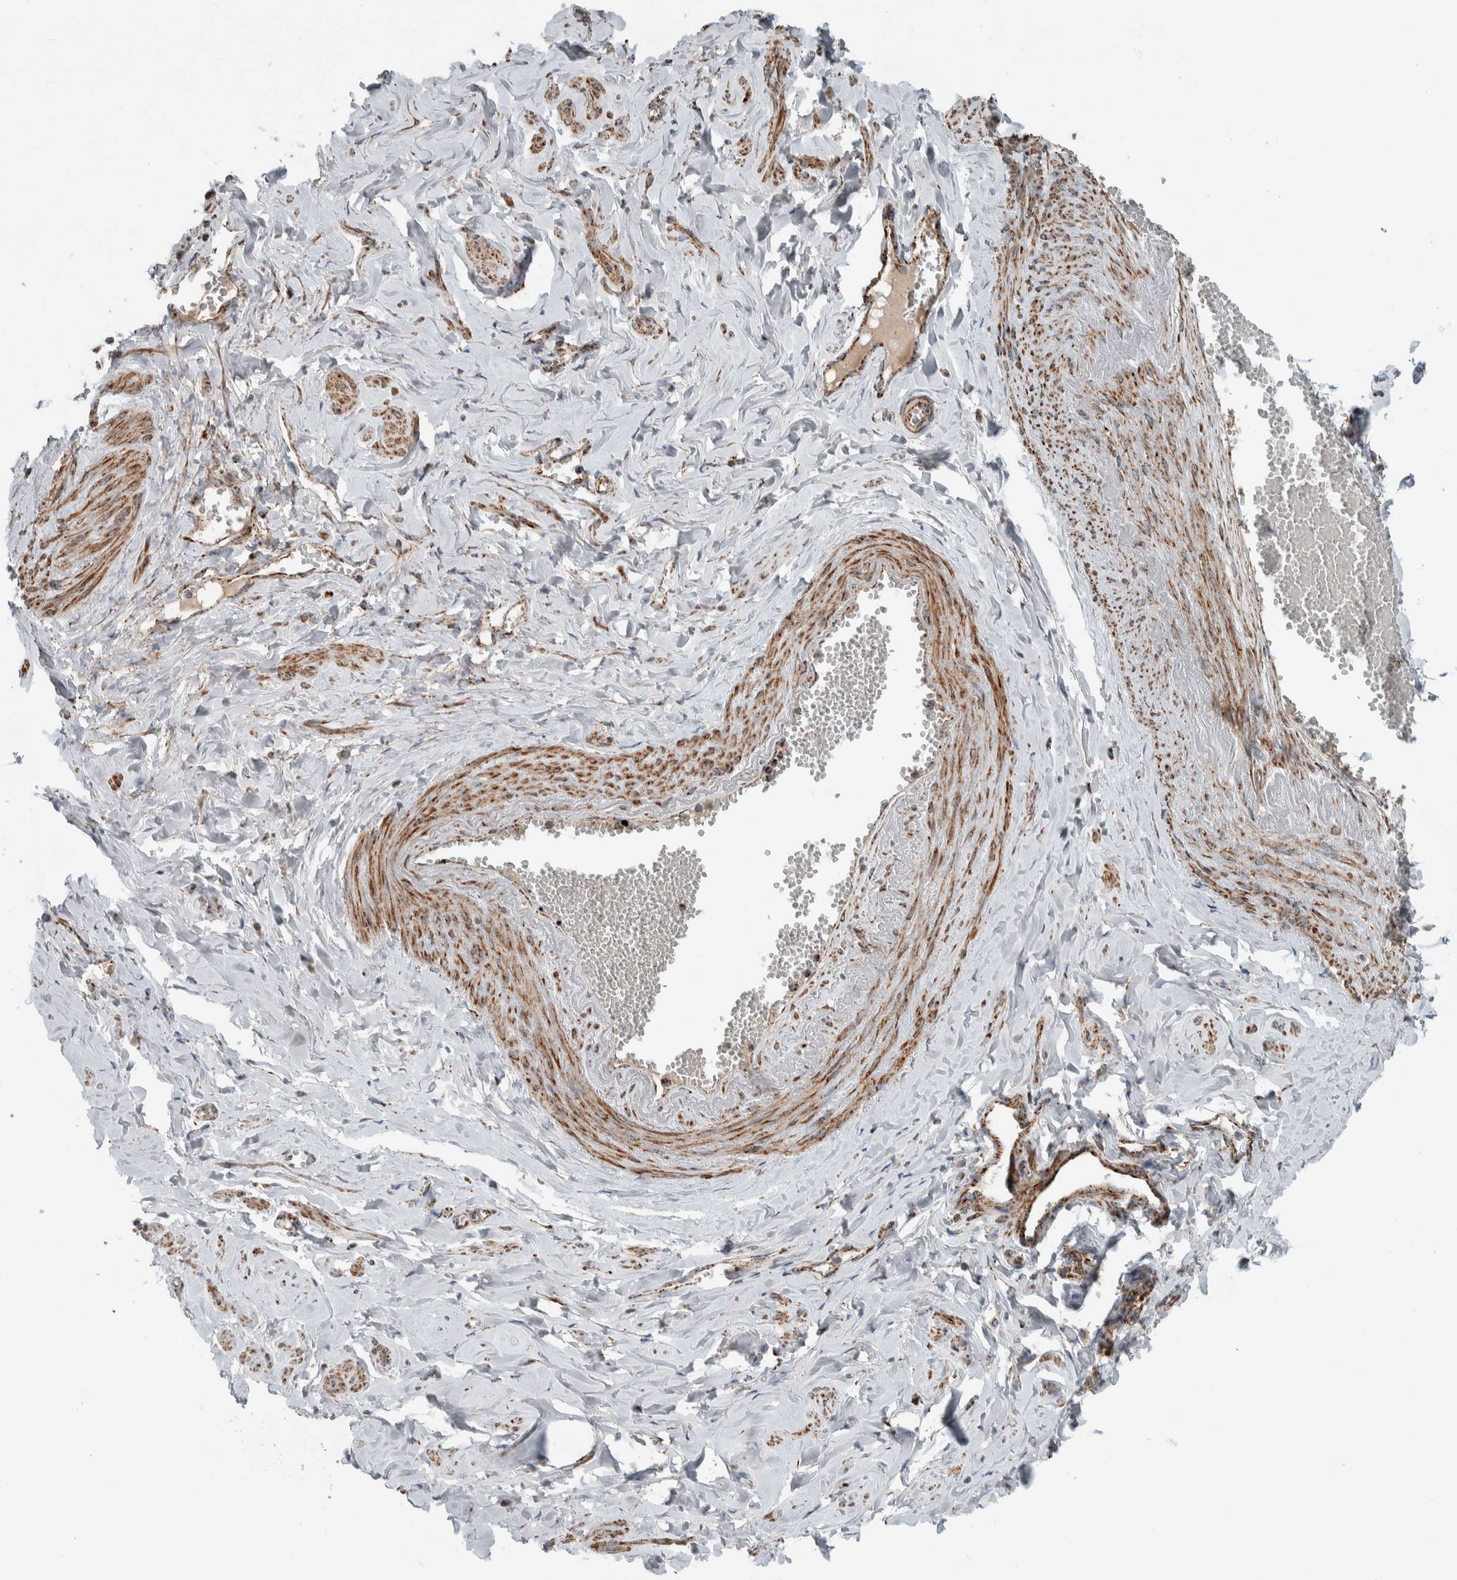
{"staining": {"intensity": "moderate", "quantity": ">75%", "location": "cytoplasmic/membranous"}, "tissue": "adipose tissue", "cell_type": "Adipocytes", "image_type": "normal", "snomed": [{"axis": "morphology", "description": "Normal tissue, NOS"}, {"axis": "topography", "description": "Vascular tissue"}, {"axis": "topography", "description": "Fallopian tube"}, {"axis": "topography", "description": "Ovary"}], "caption": "Adipose tissue stained for a protein shows moderate cytoplasmic/membranous positivity in adipocytes.", "gene": "CNTROB", "patient": {"sex": "female", "age": 67}}